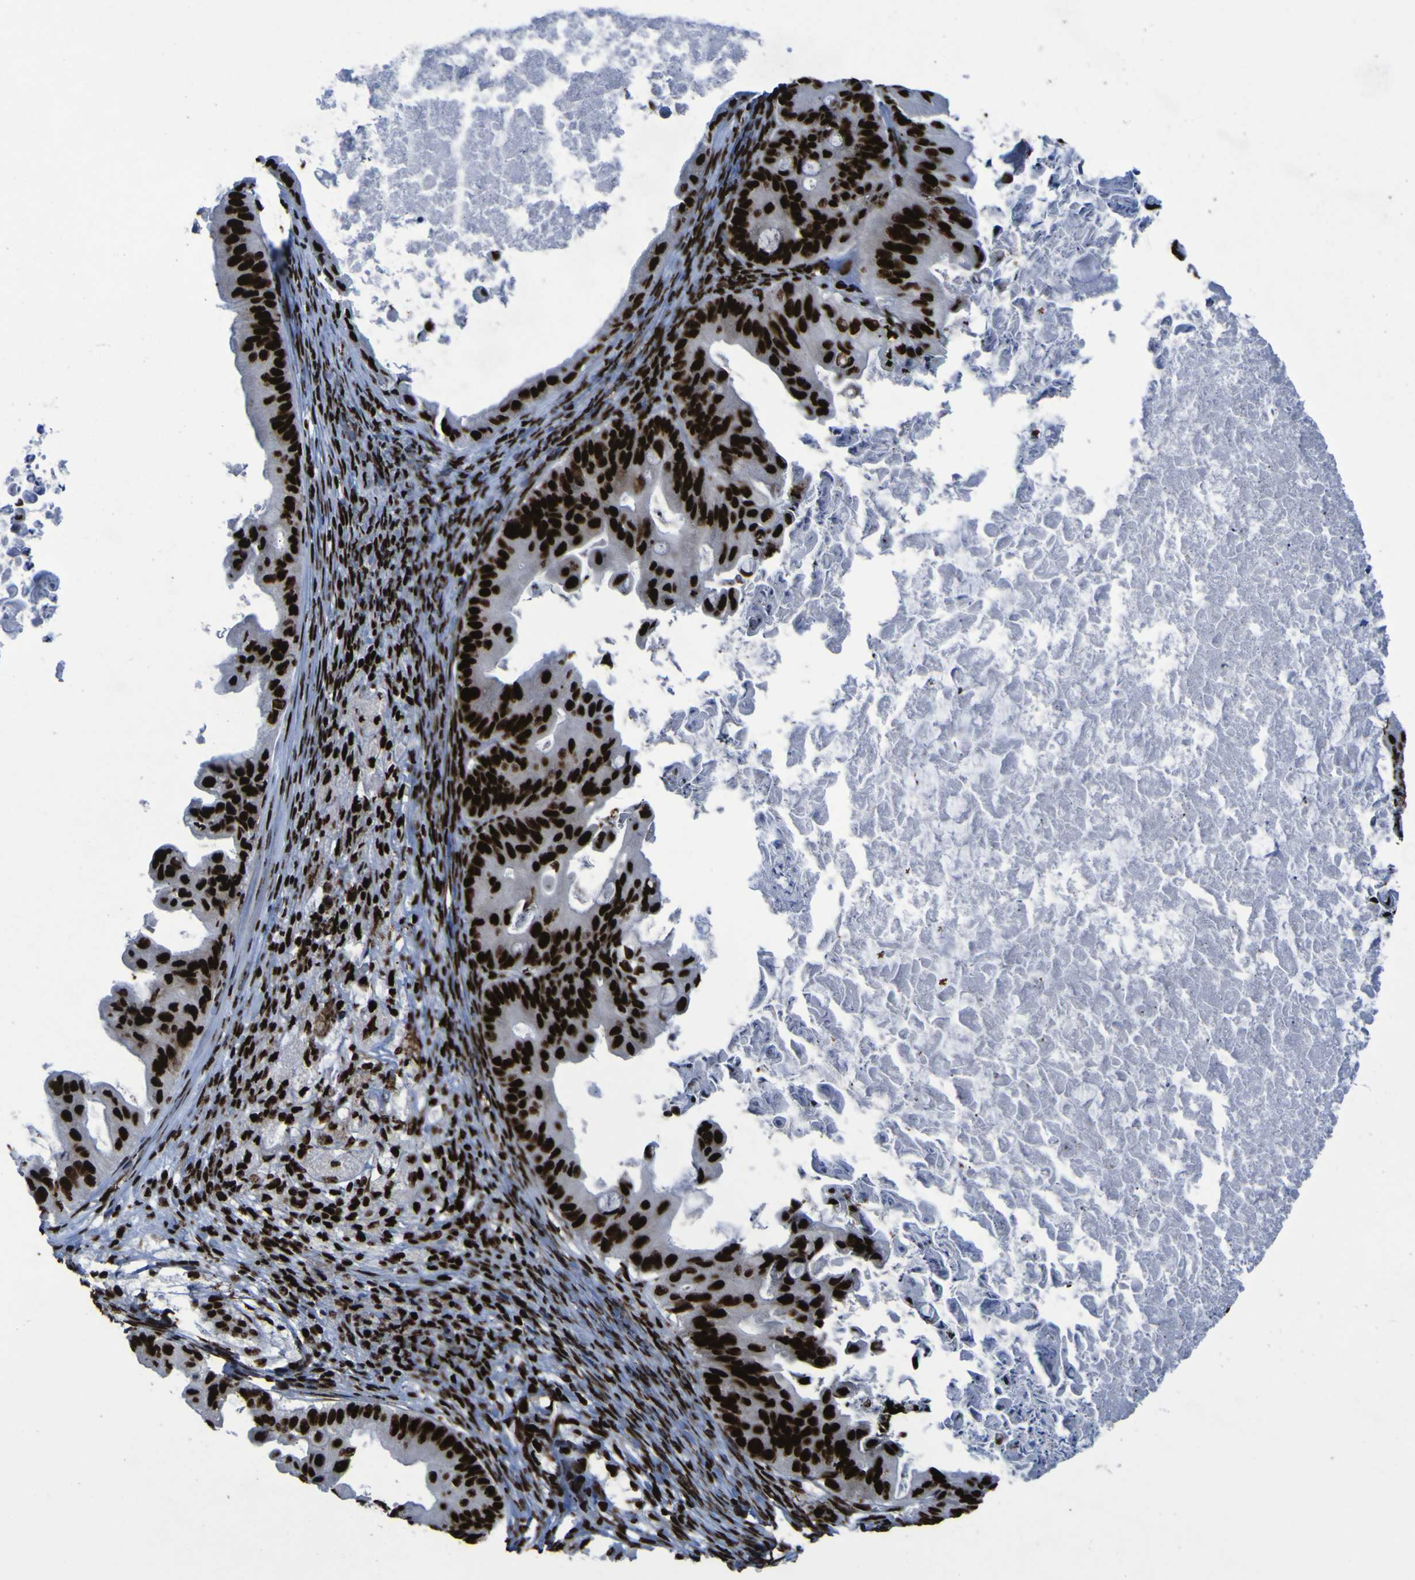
{"staining": {"intensity": "strong", "quantity": ">75%", "location": "nuclear"}, "tissue": "ovarian cancer", "cell_type": "Tumor cells", "image_type": "cancer", "snomed": [{"axis": "morphology", "description": "Cystadenocarcinoma, mucinous, NOS"}, {"axis": "topography", "description": "Ovary"}], "caption": "Brown immunohistochemical staining in human ovarian cancer demonstrates strong nuclear staining in approximately >75% of tumor cells. (IHC, brightfield microscopy, high magnification).", "gene": "NPM1", "patient": {"sex": "female", "age": 37}}